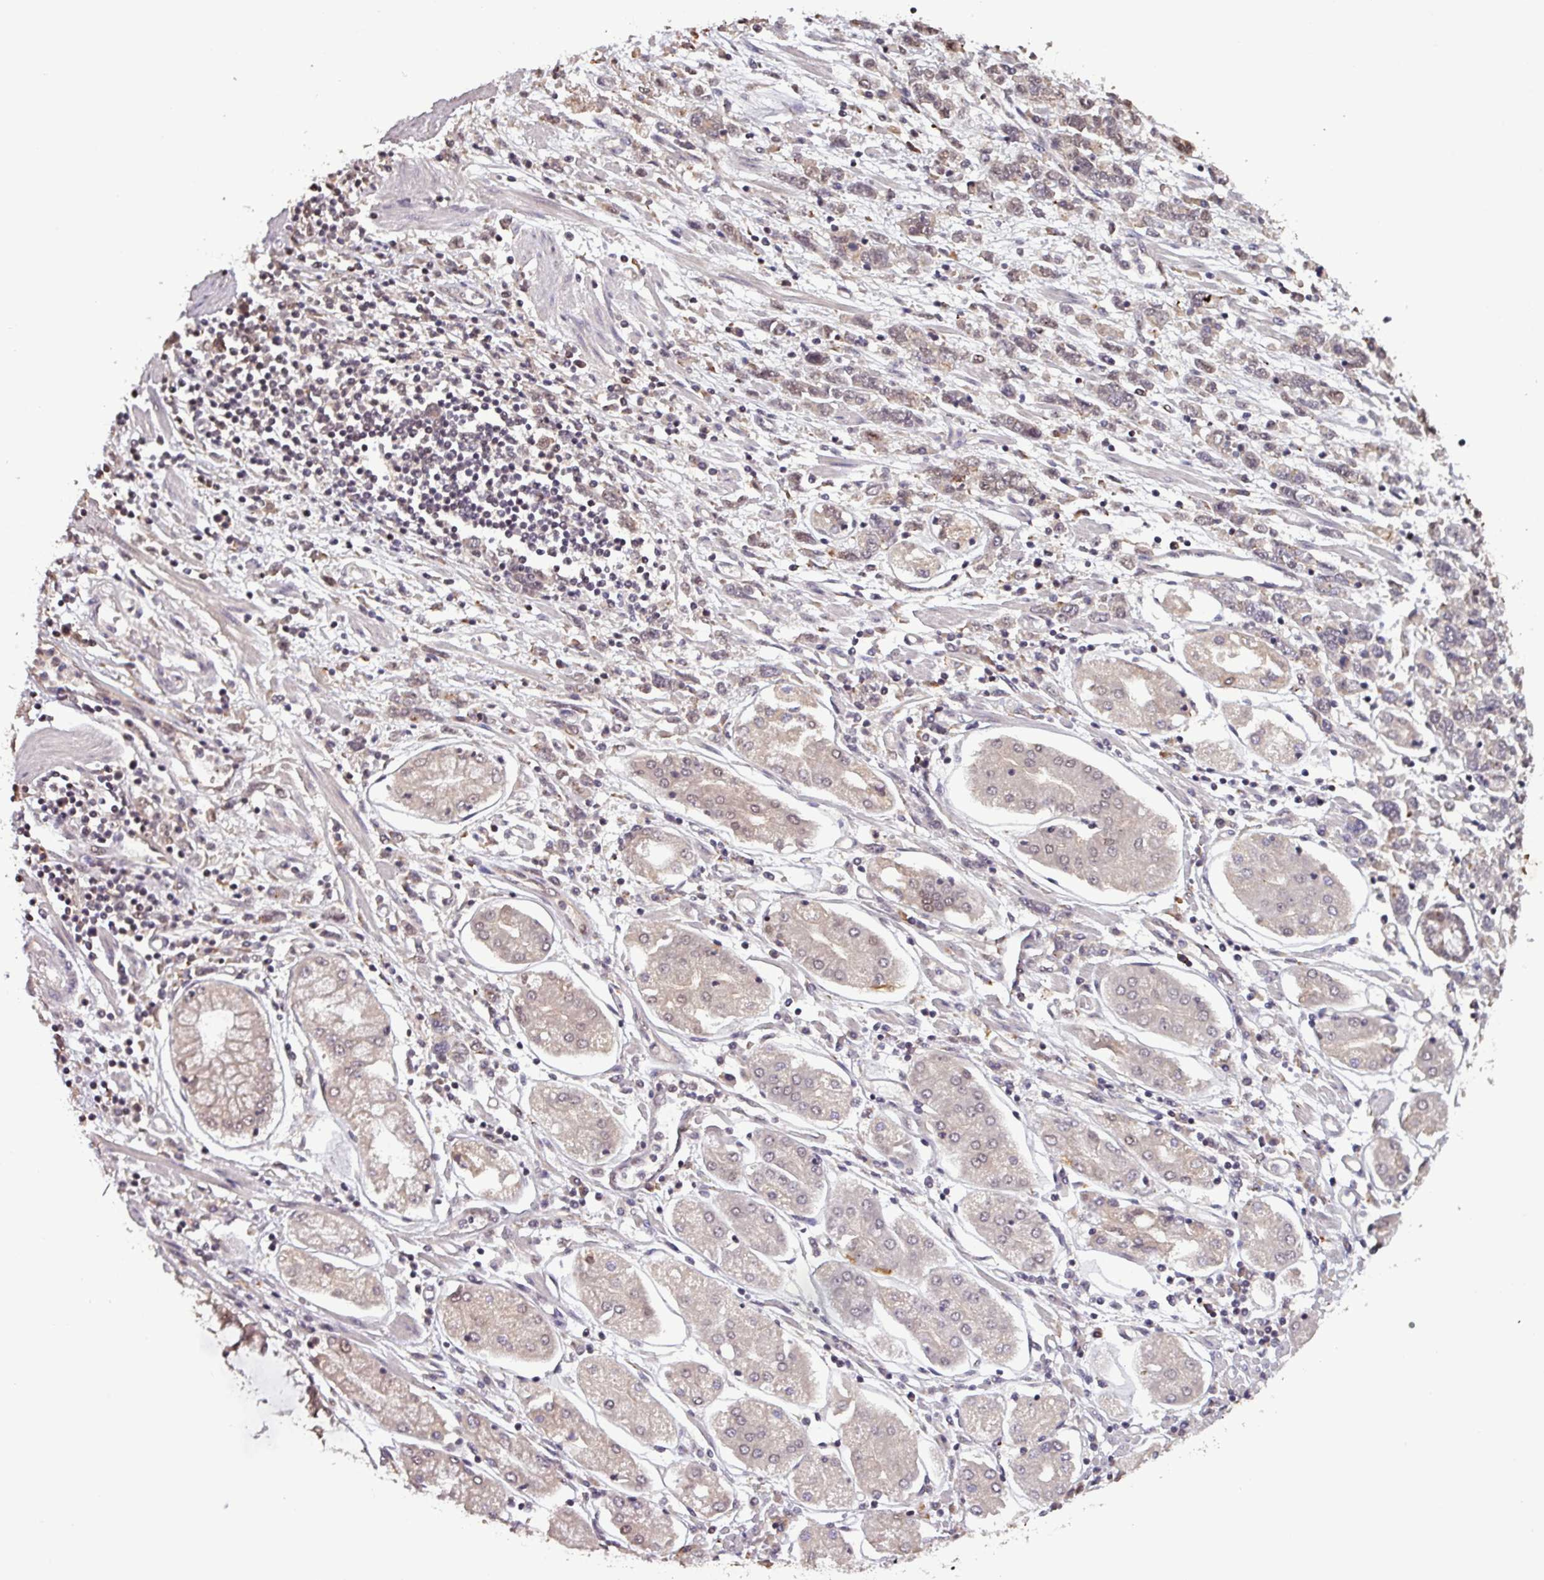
{"staining": {"intensity": "moderate", "quantity": "<25%", "location": "cytoplasmic/membranous"}, "tissue": "stomach cancer", "cell_type": "Tumor cells", "image_type": "cancer", "snomed": [{"axis": "morphology", "description": "Adenocarcinoma, NOS"}, {"axis": "topography", "description": "Stomach"}], "caption": "Immunohistochemical staining of human stomach cancer demonstrates low levels of moderate cytoplasmic/membranous protein positivity in approximately <25% of tumor cells.", "gene": "NOB1", "patient": {"sex": "female", "age": 76}}